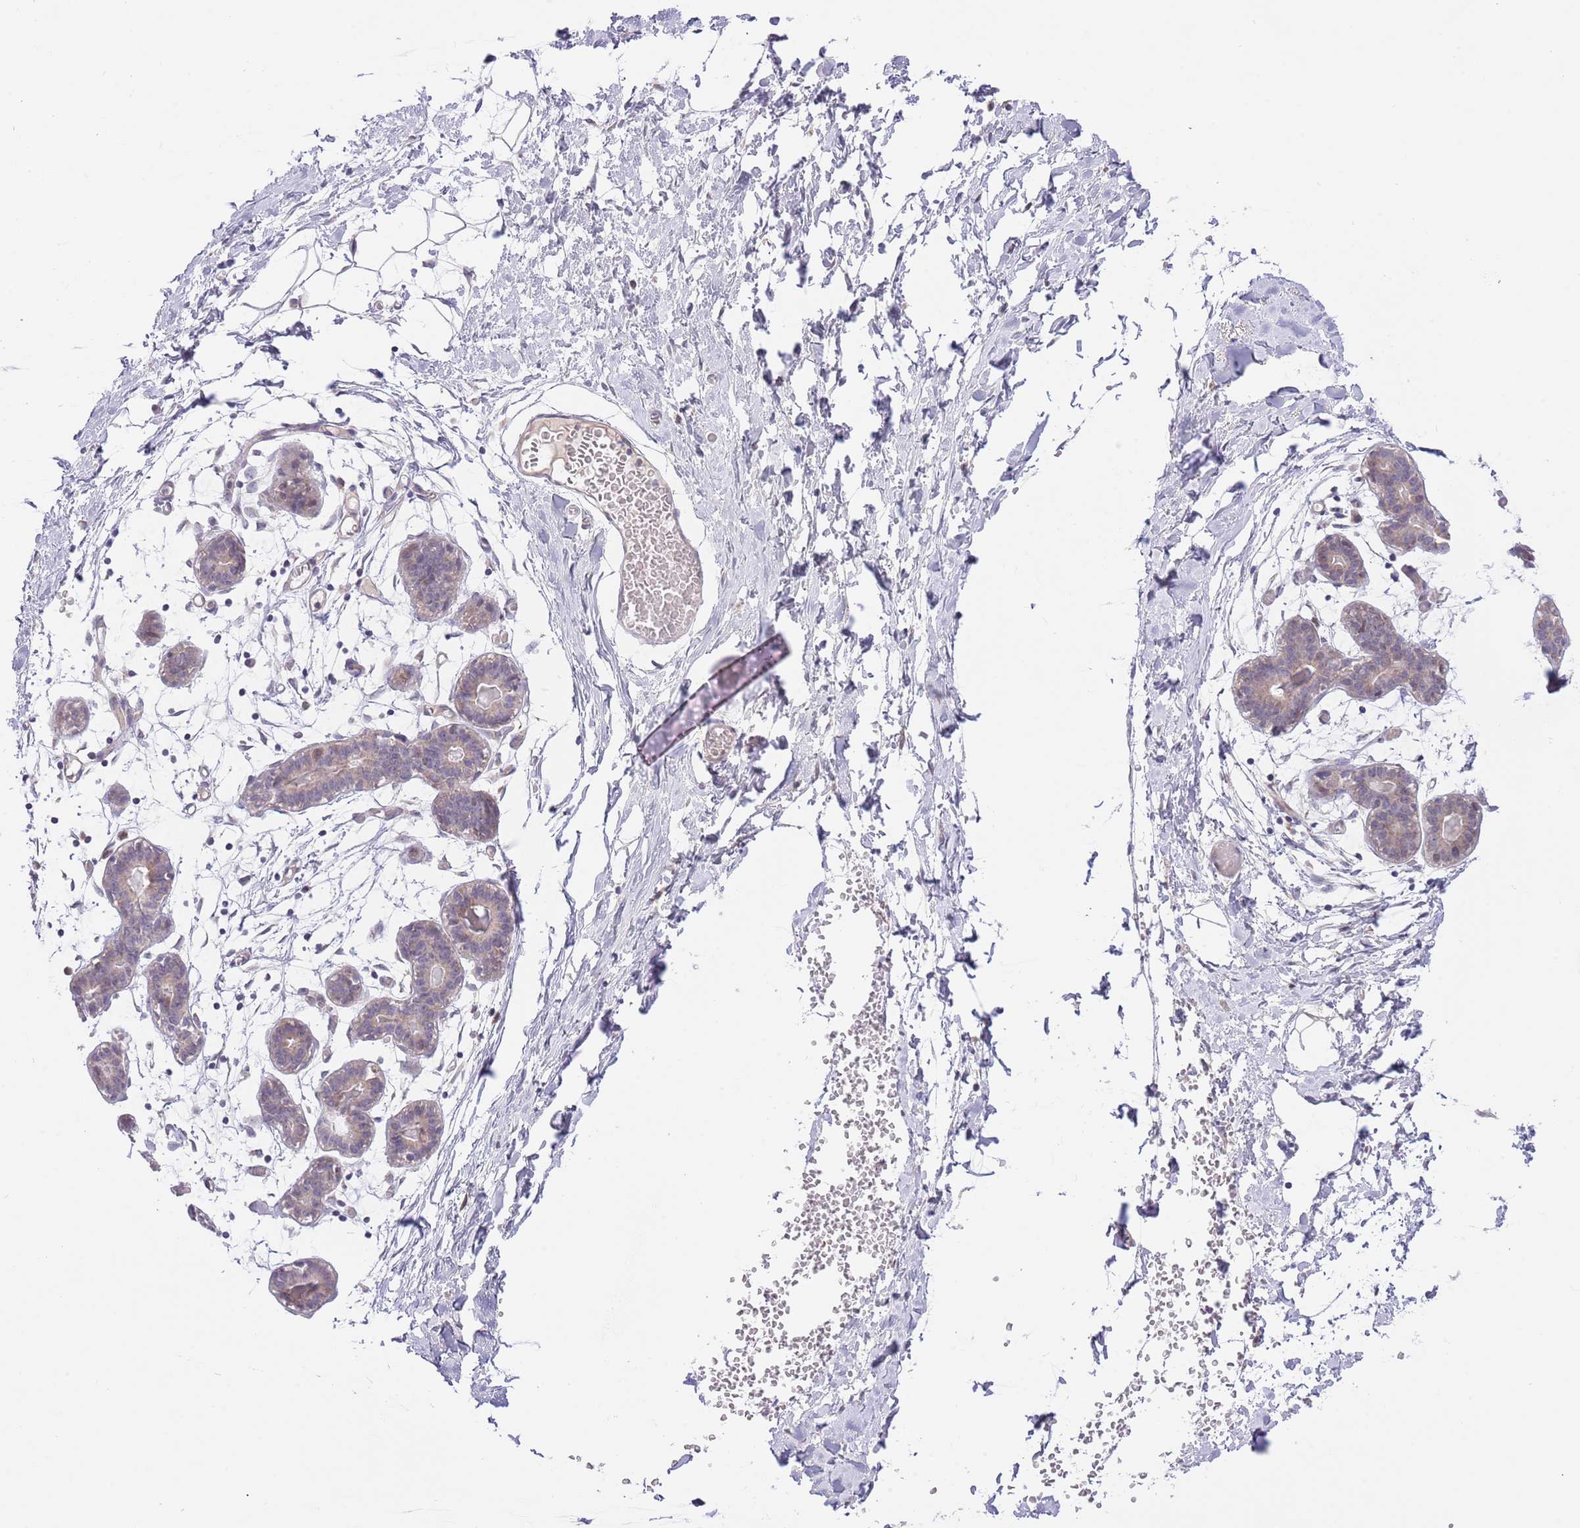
{"staining": {"intensity": "negative", "quantity": "none", "location": "none"}, "tissue": "breast", "cell_type": "Adipocytes", "image_type": "normal", "snomed": [{"axis": "morphology", "description": "Normal tissue, NOS"}, {"axis": "topography", "description": "Breast"}], "caption": "Immunohistochemistry (IHC) micrograph of unremarkable breast: breast stained with DAB (3,3'-diaminobenzidine) shows no significant protein staining in adipocytes. The staining was performed using DAB (3,3'-diaminobenzidine) to visualize the protein expression in brown, while the nuclei were stained in blue with hematoxylin (Magnification: 20x).", "gene": "AP1S2", "patient": {"sex": "female", "age": 27}}